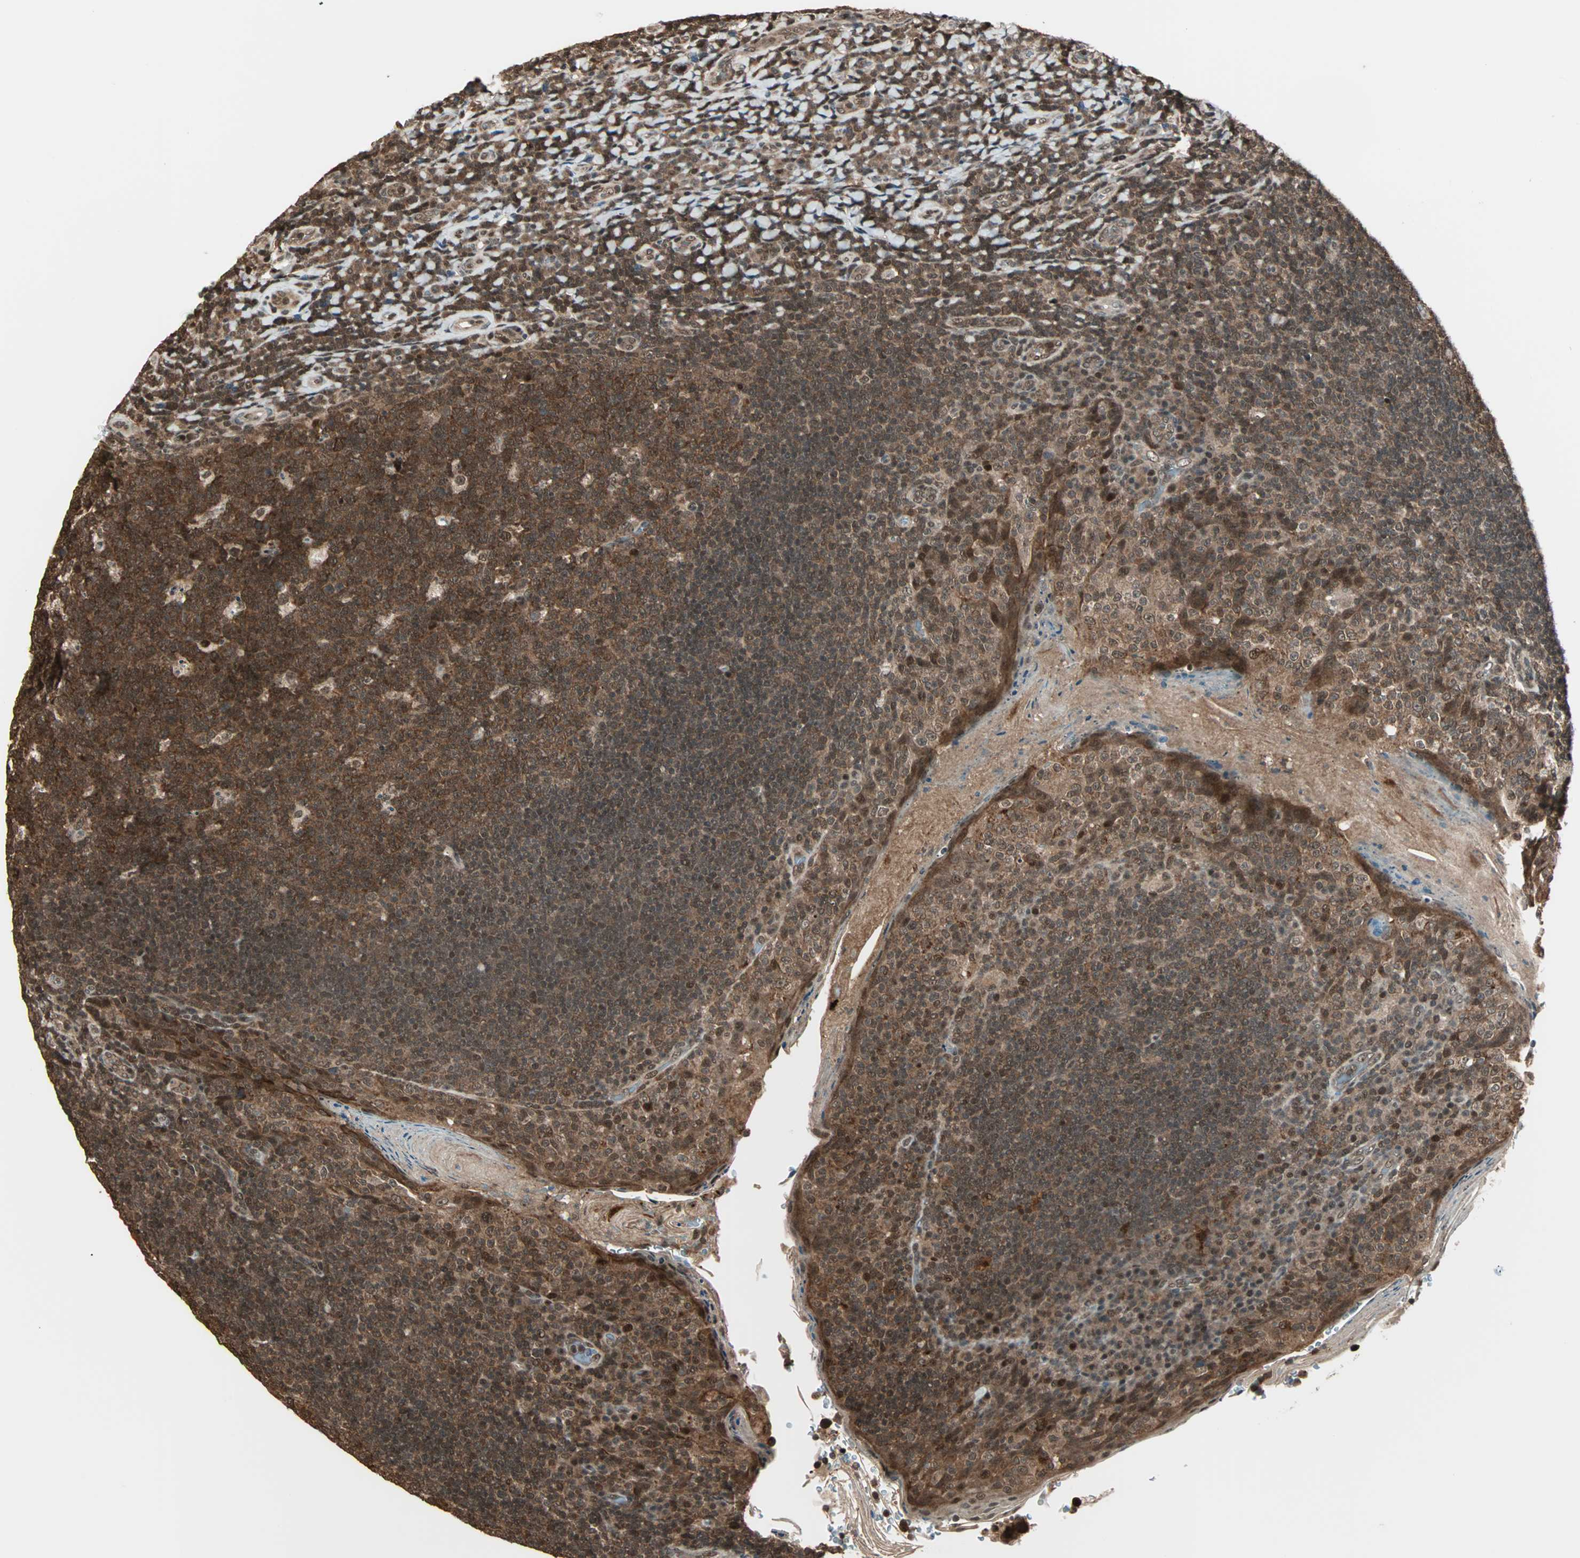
{"staining": {"intensity": "strong", "quantity": ">75%", "location": "cytoplasmic/membranous,nuclear"}, "tissue": "tonsil", "cell_type": "Germinal center cells", "image_type": "normal", "snomed": [{"axis": "morphology", "description": "Normal tissue, NOS"}, {"axis": "topography", "description": "Tonsil"}], "caption": "Germinal center cells demonstrate high levels of strong cytoplasmic/membranous,nuclear expression in approximately >75% of cells in normal human tonsil.", "gene": "ZNF44", "patient": {"sex": "male", "age": 17}}